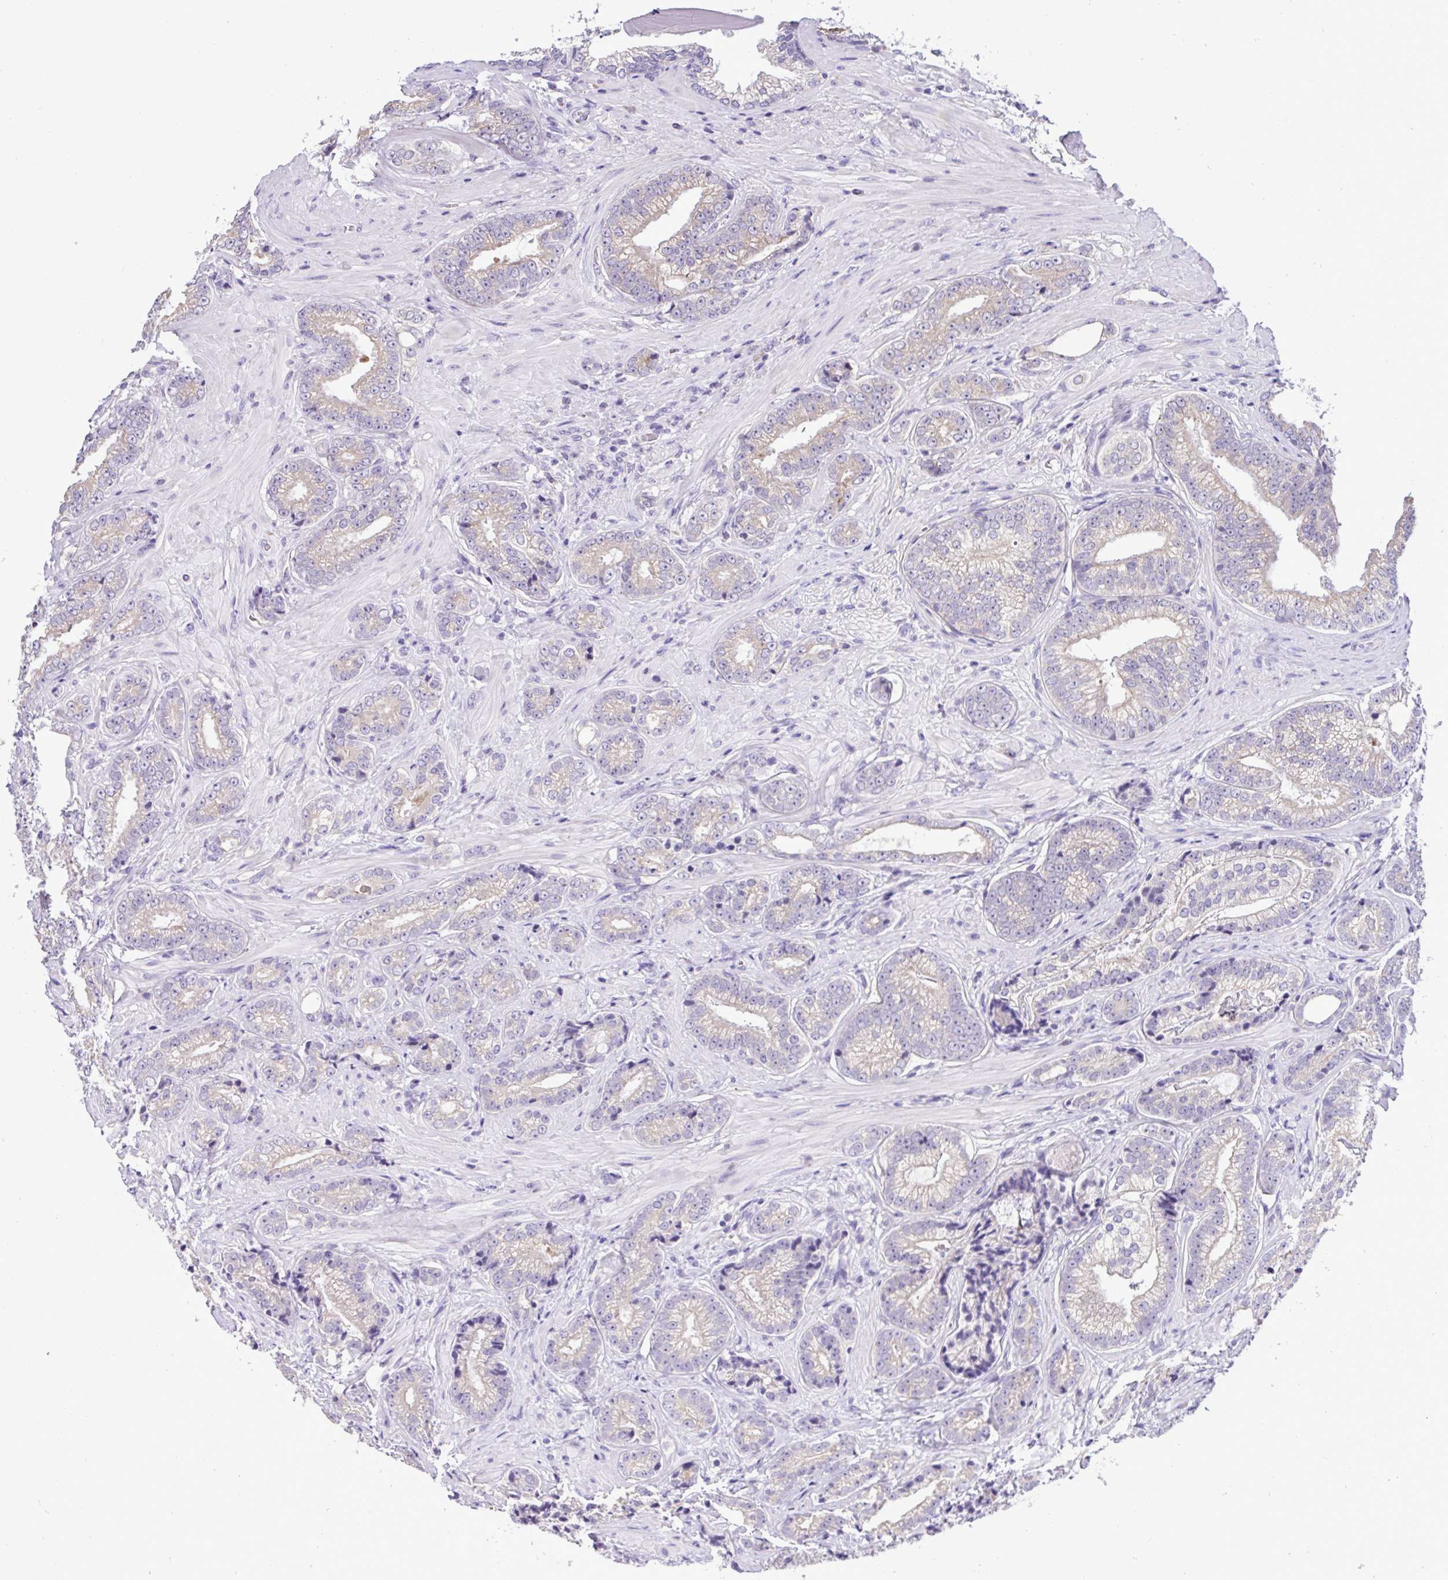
{"staining": {"intensity": "negative", "quantity": "none", "location": "none"}, "tissue": "prostate cancer", "cell_type": "Tumor cells", "image_type": "cancer", "snomed": [{"axis": "morphology", "description": "Adenocarcinoma, Low grade"}, {"axis": "topography", "description": "Prostate"}], "caption": "Tumor cells are negative for protein expression in human adenocarcinoma (low-grade) (prostate).", "gene": "ST8SIA2", "patient": {"sex": "male", "age": 61}}